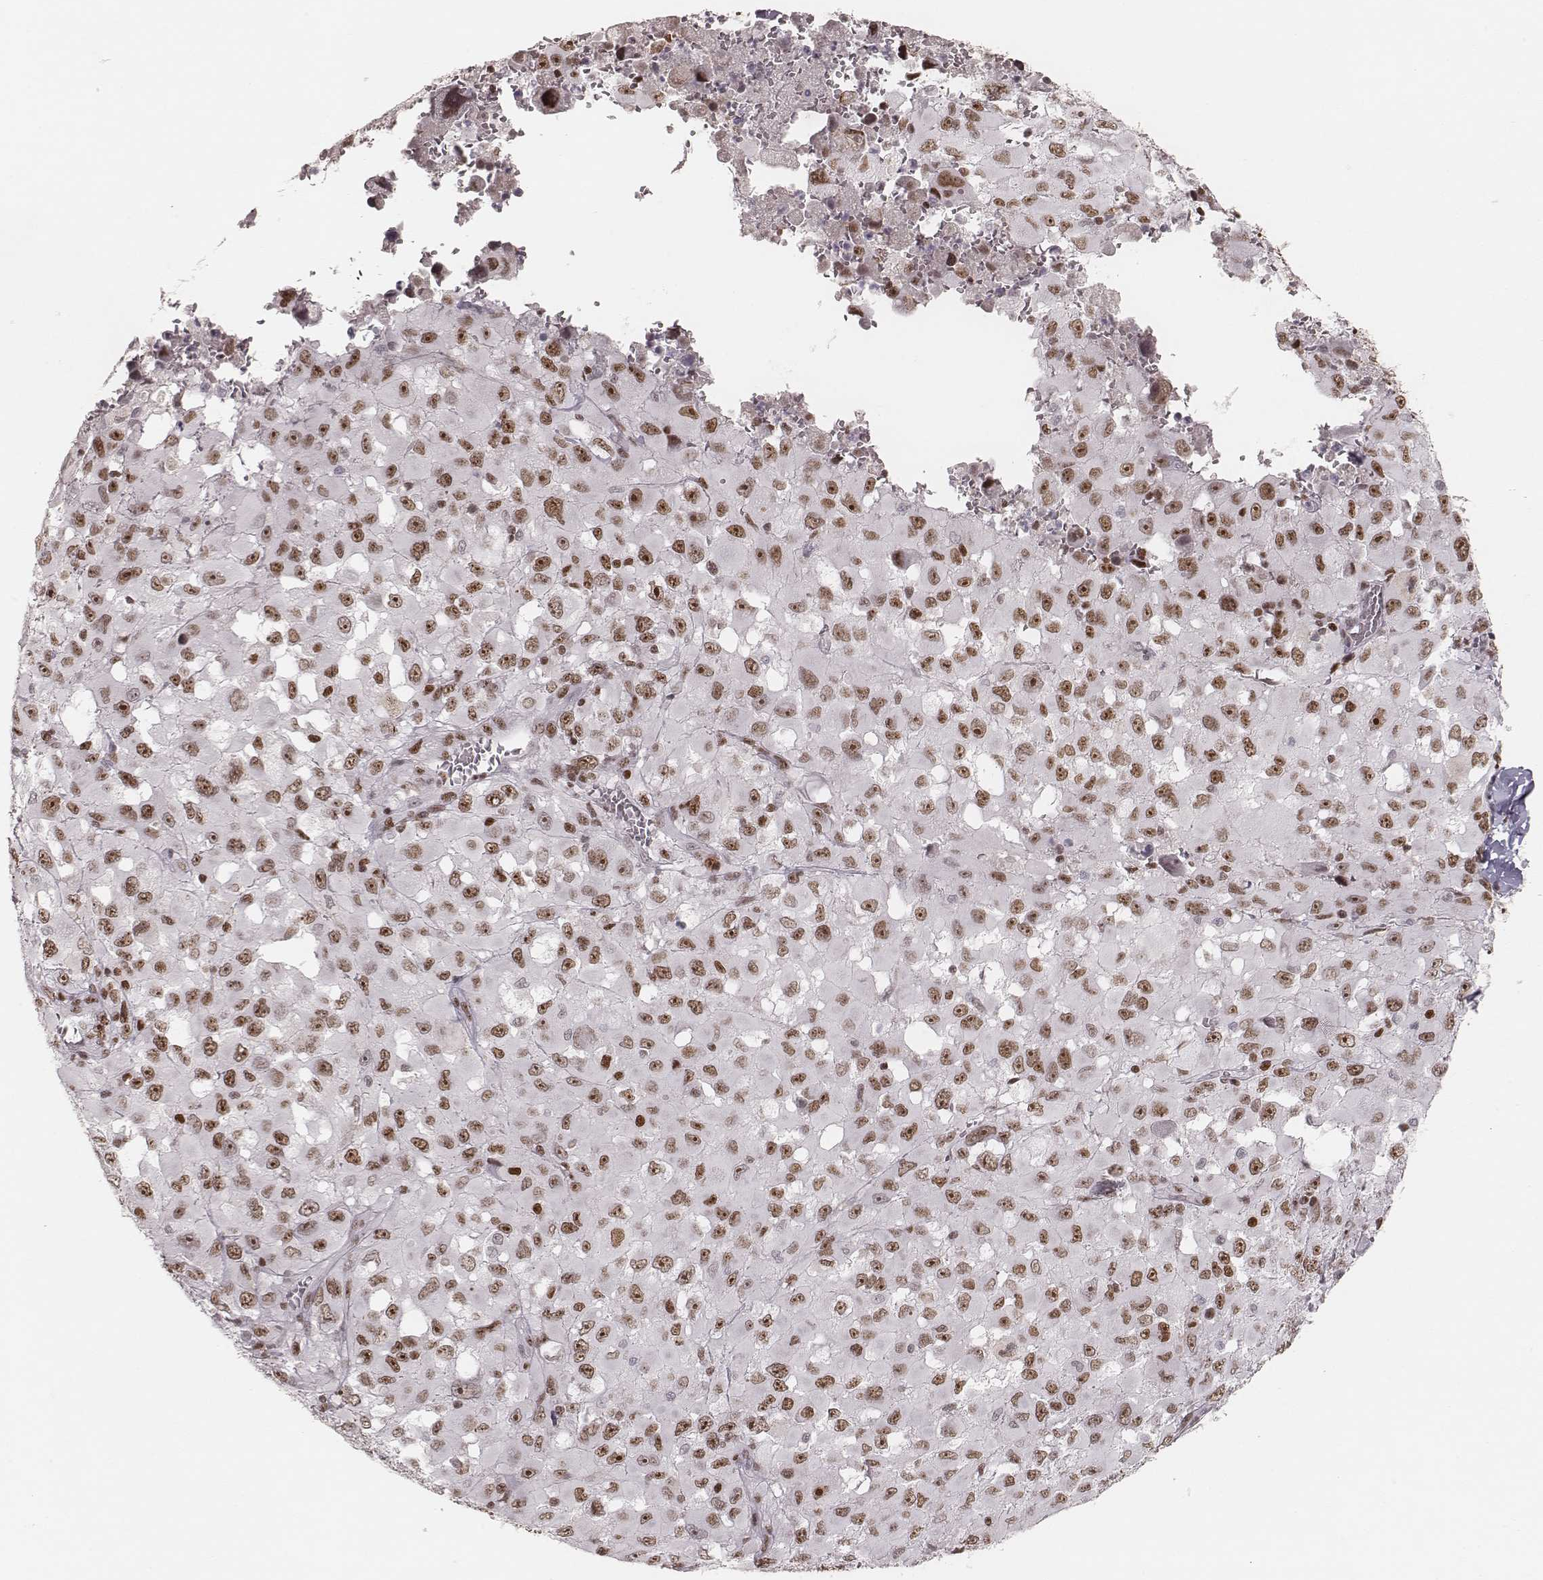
{"staining": {"intensity": "moderate", "quantity": ">75%", "location": "nuclear"}, "tissue": "melanoma", "cell_type": "Tumor cells", "image_type": "cancer", "snomed": [{"axis": "morphology", "description": "Malignant melanoma, Metastatic site"}, {"axis": "topography", "description": "Lymph node"}], "caption": "A brown stain labels moderate nuclear positivity of a protein in human malignant melanoma (metastatic site) tumor cells. (brown staining indicates protein expression, while blue staining denotes nuclei).", "gene": "PARP1", "patient": {"sex": "male", "age": 50}}